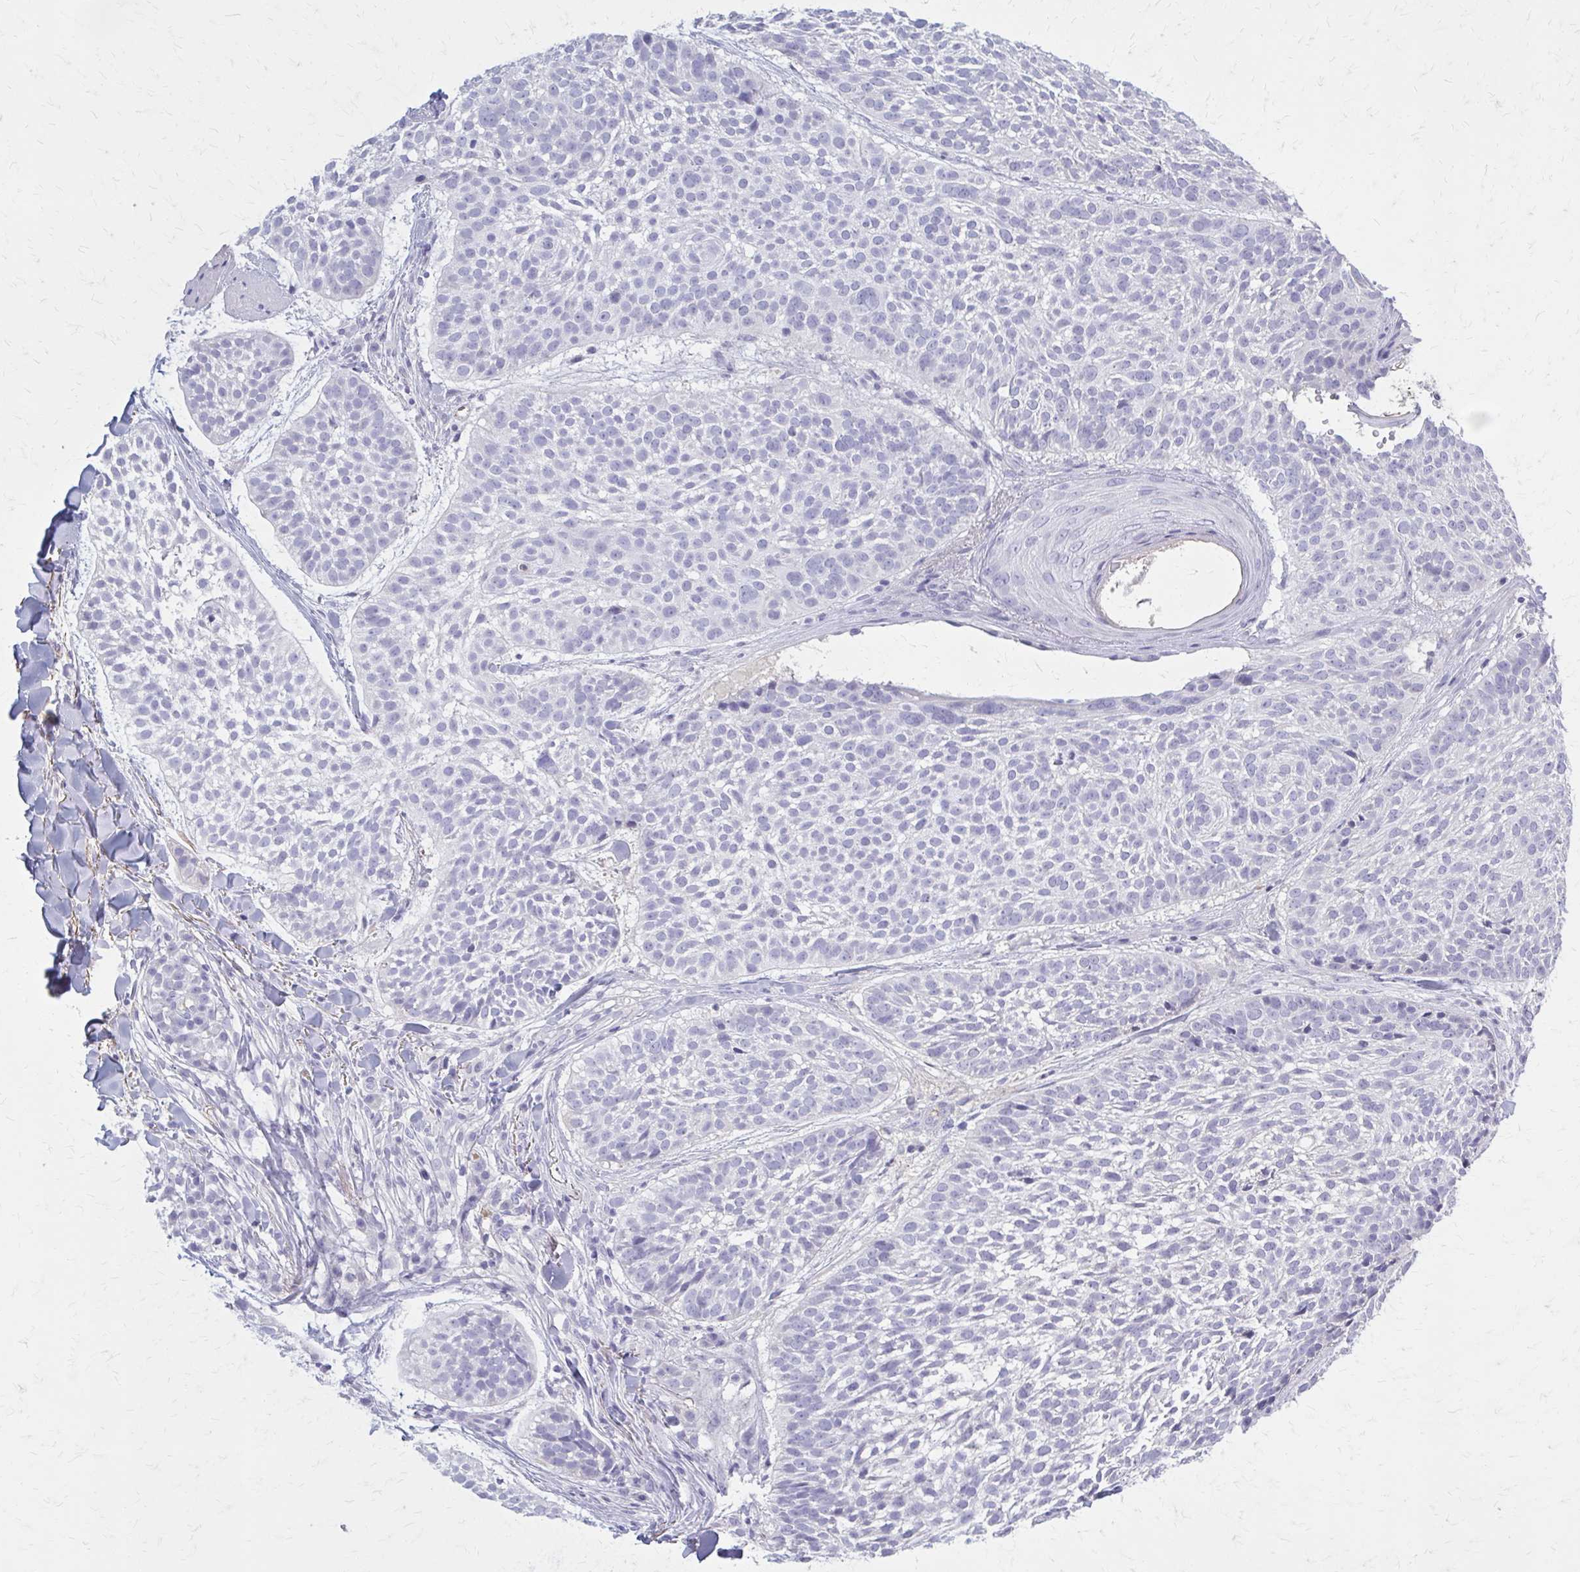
{"staining": {"intensity": "negative", "quantity": "none", "location": "none"}, "tissue": "skin cancer", "cell_type": "Tumor cells", "image_type": "cancer", "snomed": [{"axis": "morphology", "description": "Basal cell carcinoma"}, {"axis": "topography", "description": "Skin"}, {"axis": "topography", "description": "Skin of scalp"}], "caption": "The photomicrograph displays no significant expression in tumor cells of skin cancer. Brightfield microscopy of immunohistochemistry stained with DAB (brown) and hematoxylin (blue), captured at high magnification.", "gene": "SERPIND1", "patient": {"sex": "female", "age": 45}}